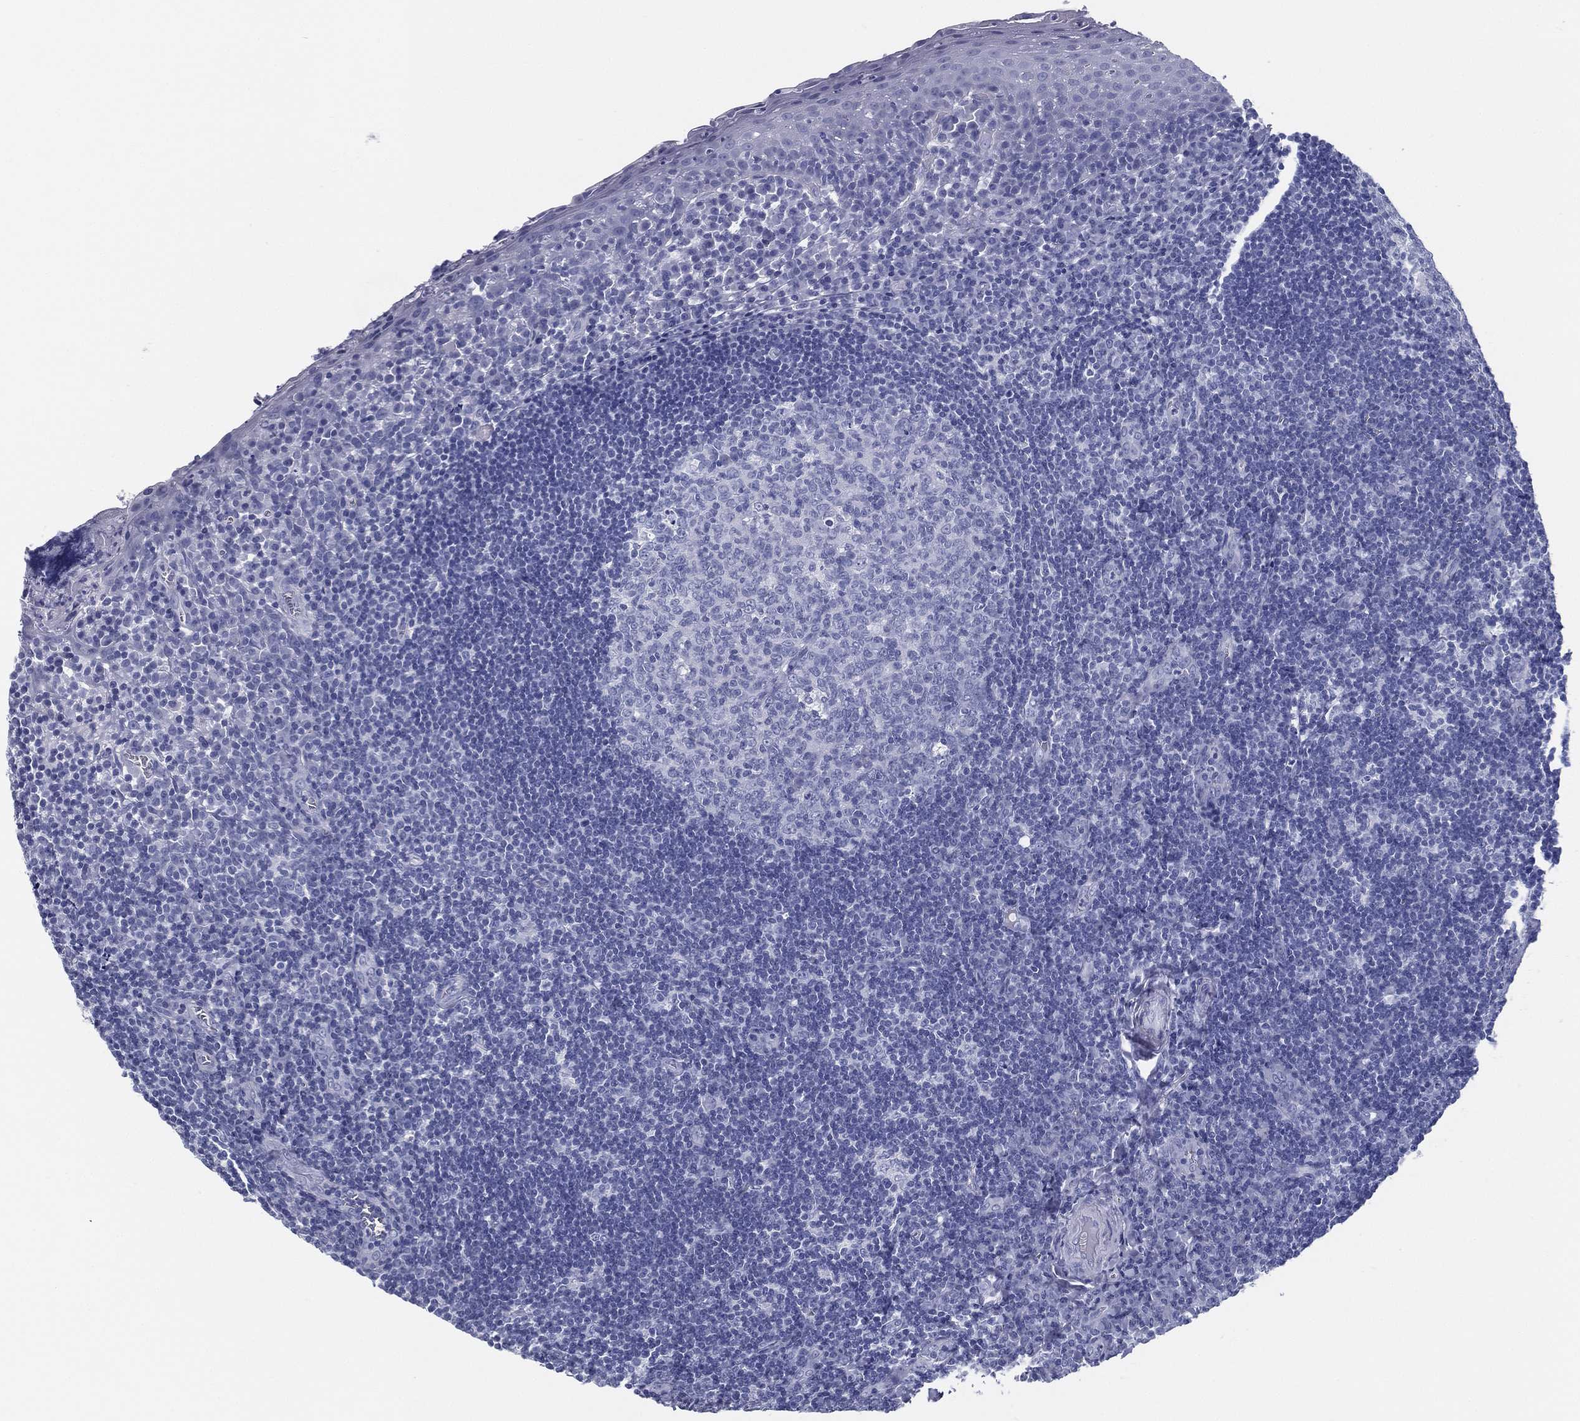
{"staining": {"intensity": "negative", "quantity": "none", "location": "none"}, "tissue": "tonsil", "cell_type": "Germinal center cells", "image_type": "normal", "snomed": [{"axis": "morphology", "description": "Normal tissue, NOS"}, {"axis": "morphology", "description": "Inflammation, NOS"}, {"axis": "topography", "description": "Tonsil"}], "caption": "DAB immunohistochemical staining of benign human tonsil displays no significant positivity in germinal center cells. The staining is performed using DAB (3,3'-diaminobenzidine) brown chromogen with nuclei counter-stained in using hematoxylin.", "gene": "RSPH4A", "patient": {"sex": "female", "age": 31}}